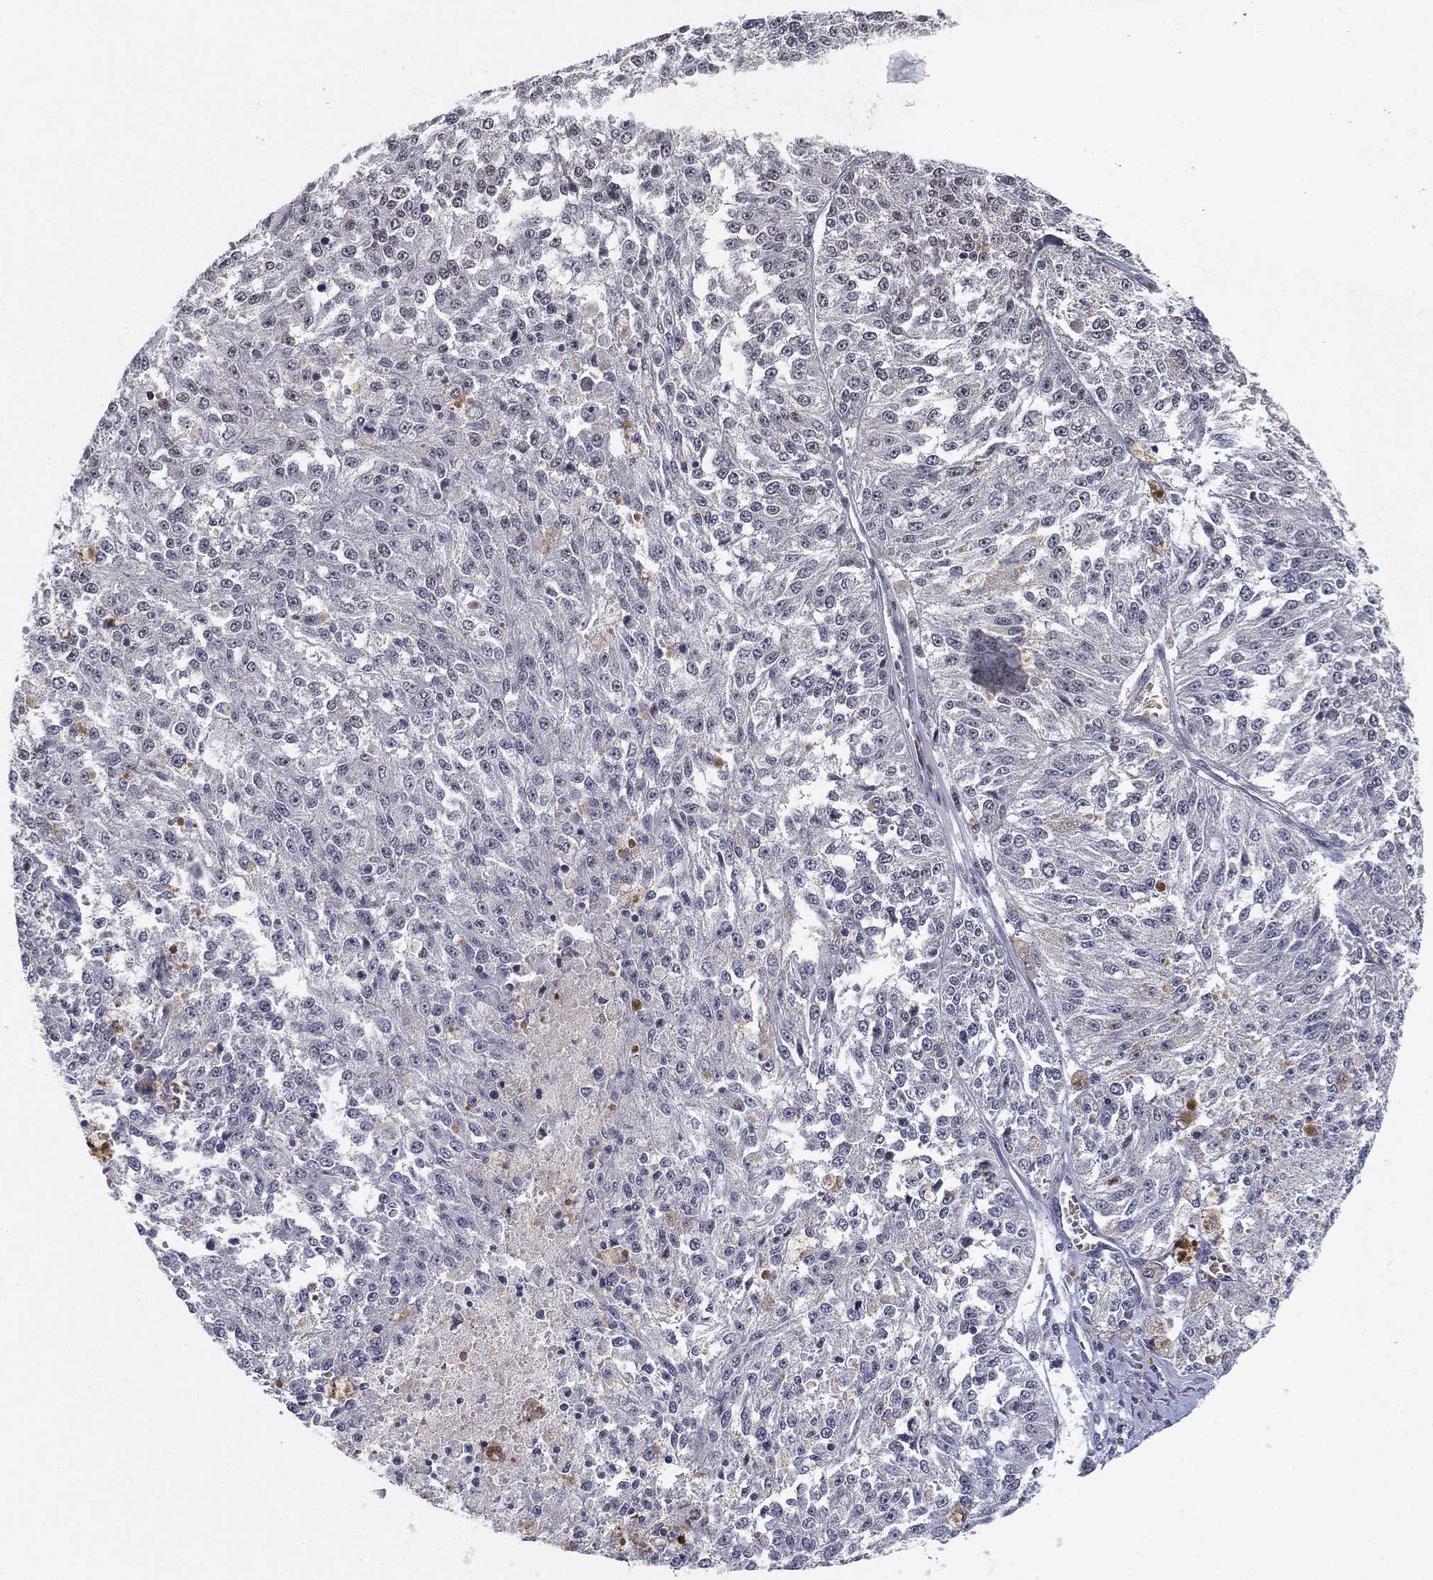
{"staining": {"intensity": "negative", "quantity": "none", "location": "none"}, "tissue": "melanoma", "cell_type": "Tumor cells", "image_type": "cancer", "snomed": [{"axis": "morphology", "description": "Malignant melanoma, Metastatic site"}, {"axis": "topography", "description": "Lymph node"}], "caption": "There is no significant expression in tumor cells of melanoma.", "gene": "DGCR8", "patient": {"sex": "female", "age": 64}}